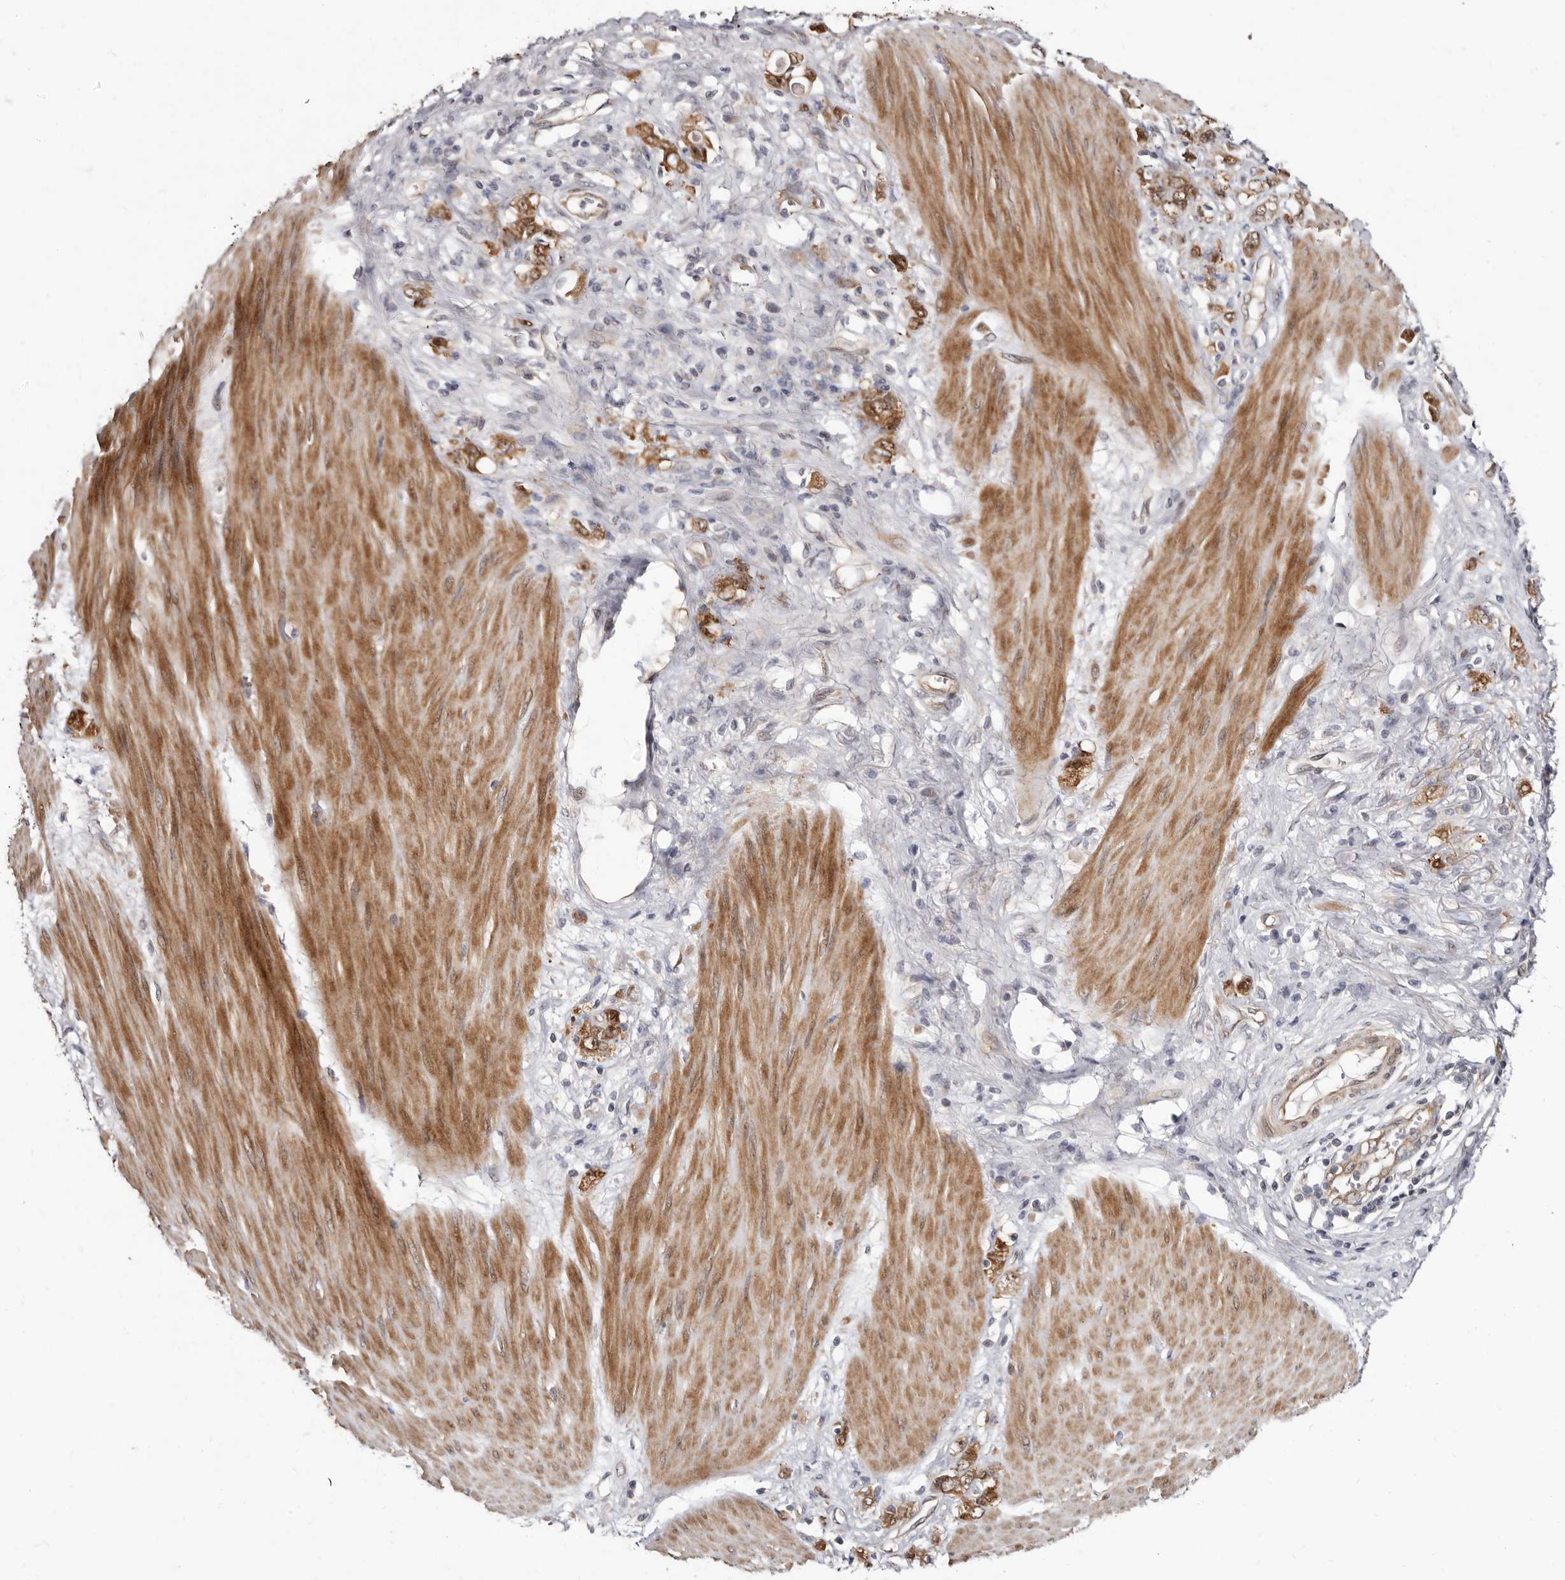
{"staining": {"intensity": "moderate", "quantity": ">75%", "location": "cytoplasmic/membranous,nuclear"}, "tissue": "stomach cancer", "cell_type": "Tumor cells", "image_type": "cancer", "snomed": [{"axis": "morphology", "description": "Adenocarcinoma, NOS"}, {"axis": "topography", "description": "Stomach"}], "caption": "This histopathology image exhibits immunohistochemistry (IHC) staining of human stomach adenocarcinoma, with medium moderate cytoplasmic/membranous and nuclear expression in about >75% of tumor cells.", "gene": "SBDS", "patient": {"sex": "female", "age": 76}}